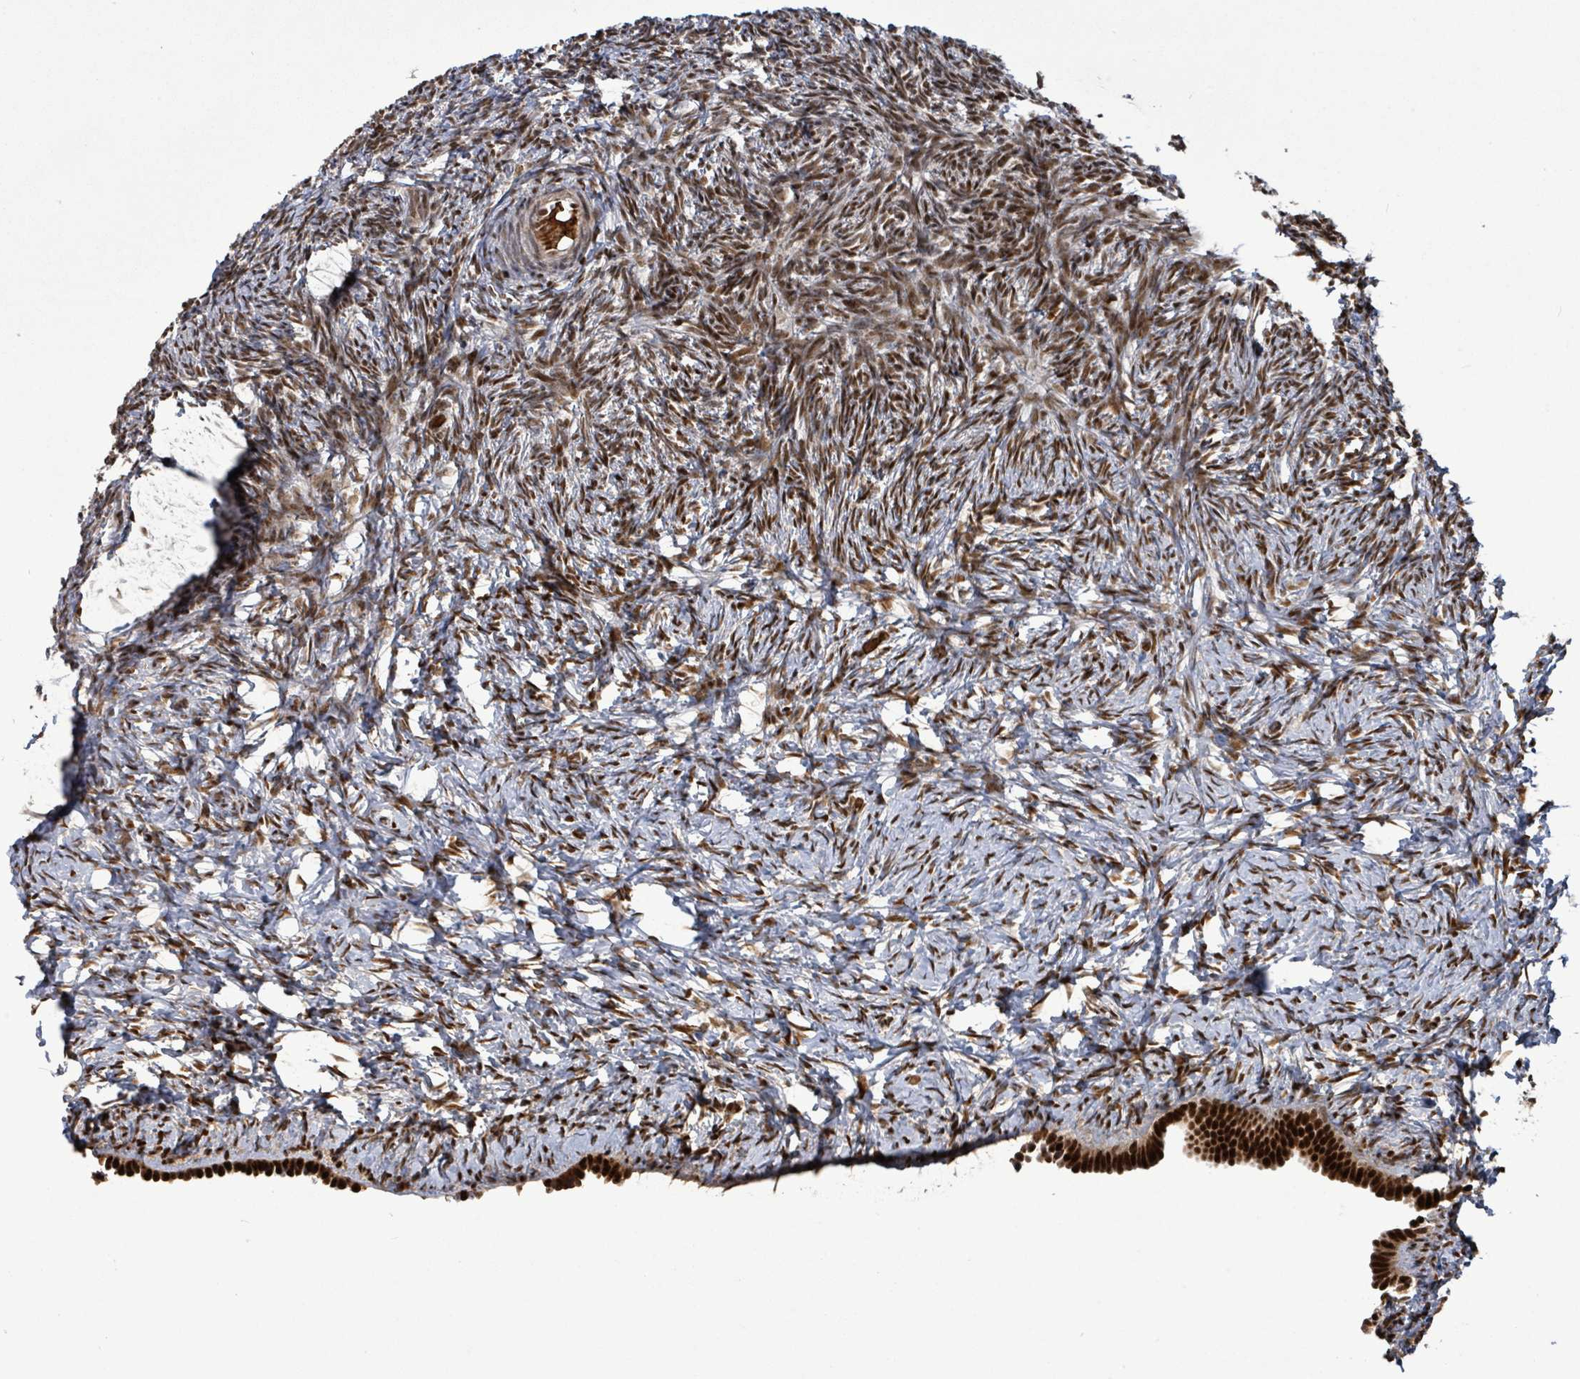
{"staining": {"intensity": "strong", "quantity": ">75%", "location": "nuclear"}, "tissue": "ovary", "cell_type": "Follicle cells", "image_type": "normal", "snomed": [{"axis": "morphology", "description": "Normal tissue, NOS"}, {"axis": "topography", "description": "Ovary"}], "caption": "This is a photomicrograph of immunohistochemistry (IHC) staining of normal ovary, which shows strong expression in the nuclear of follicle cells.", "gene": "PATZ1", "patient": {"sex": "female", "age": 39}}